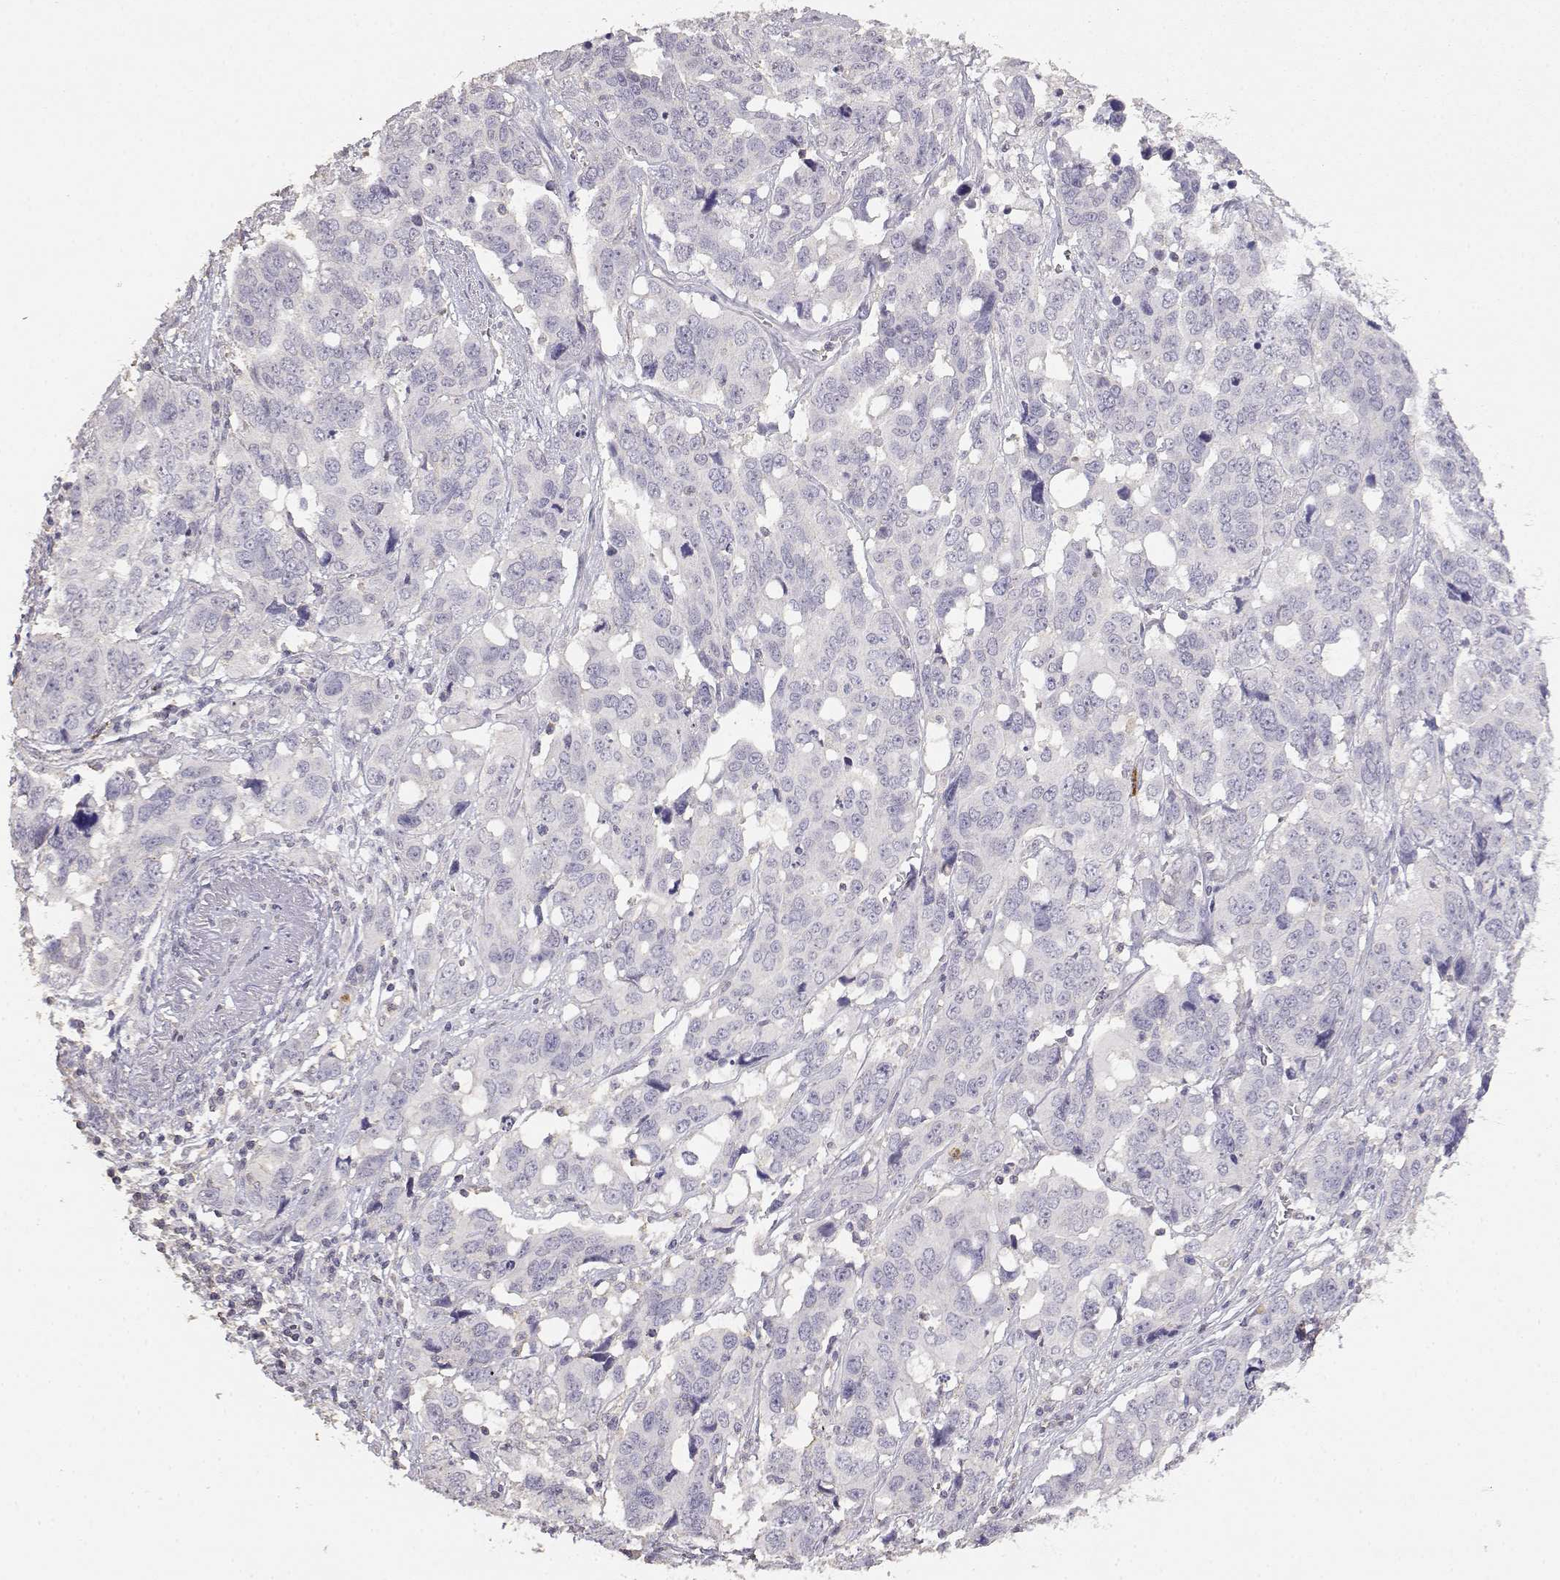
{"staining": {"intensity": "negative", "quantity": "none", "location": "none"}, "tissue": "ovarian cancer", "cell_type": "Tumor cells", "image_type": "cancer", "snomed": [{"axis": "morphology", "description": "Carcinoma, endometroid"}, {"axis": "topography", "description": "Ovary"}], "caption": "This histopathology image is of endometroid carcinoma (ovarian) stained with immunohistochemistry (IHC) to label a protein in brown with the nuclei are counter-stained blue. There is no positivity in tumor cells.", "gene": "TNFRSF10C", "patient": {"sex": "female", "age": 78}}